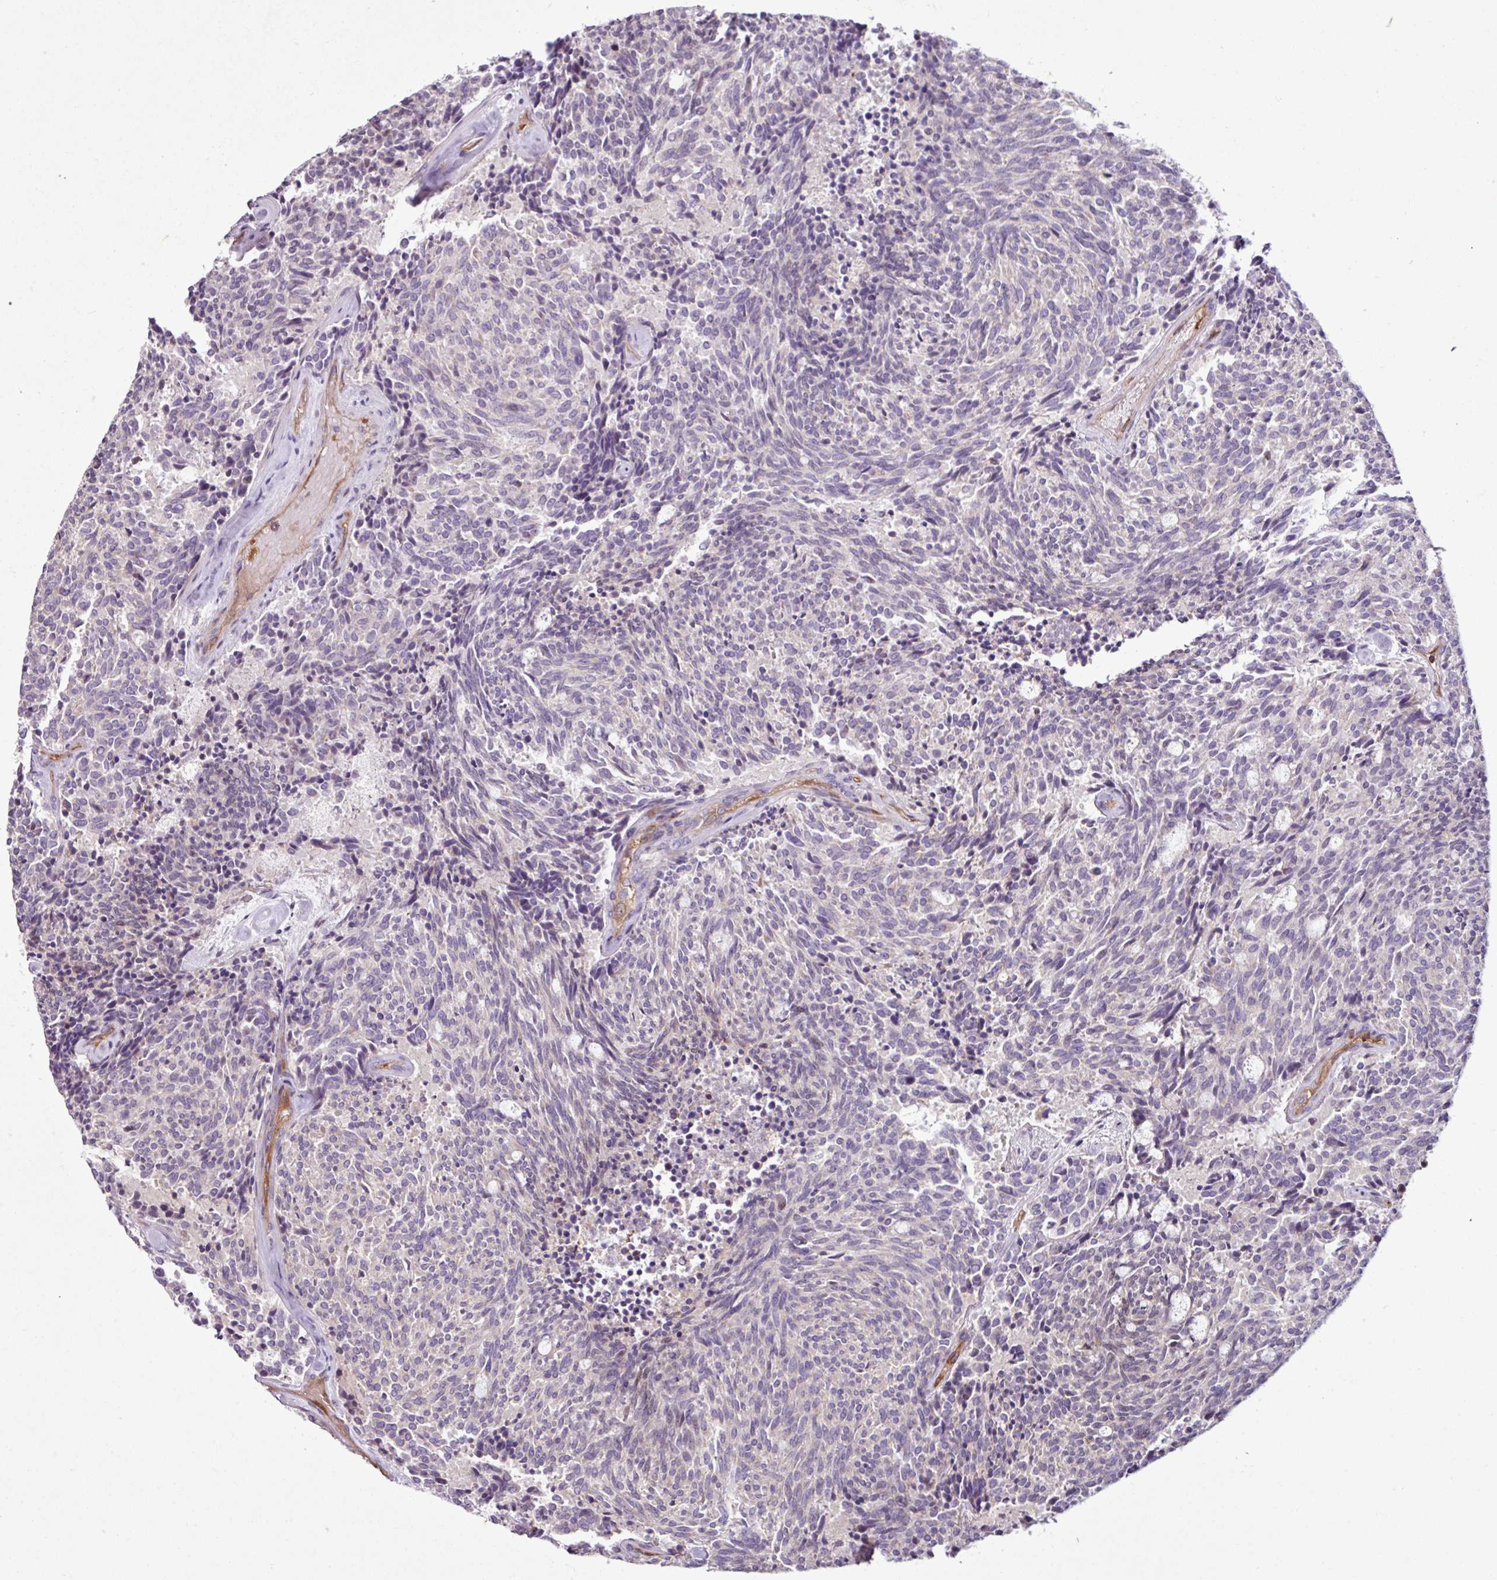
{"staining": {"intensity": "negative", "quantity": "none", "location": "none"}, "tissue": "carcinoid", "cell_type": "Tumor cells", "image_type": "cancer", "snomed": [{"axis": "morphology", "description": "Carcinoid, malignant, NOS"}, {"axis": "topography", "description": "Pancreas"}], "caption": "A high-resolution histopathology image shows IHC staining of carcinoid (malignant), which demonstrates no significant staining in tumor cells.", "gene": "ZNF106", "patient": {"sex": "female", "age": 54}}